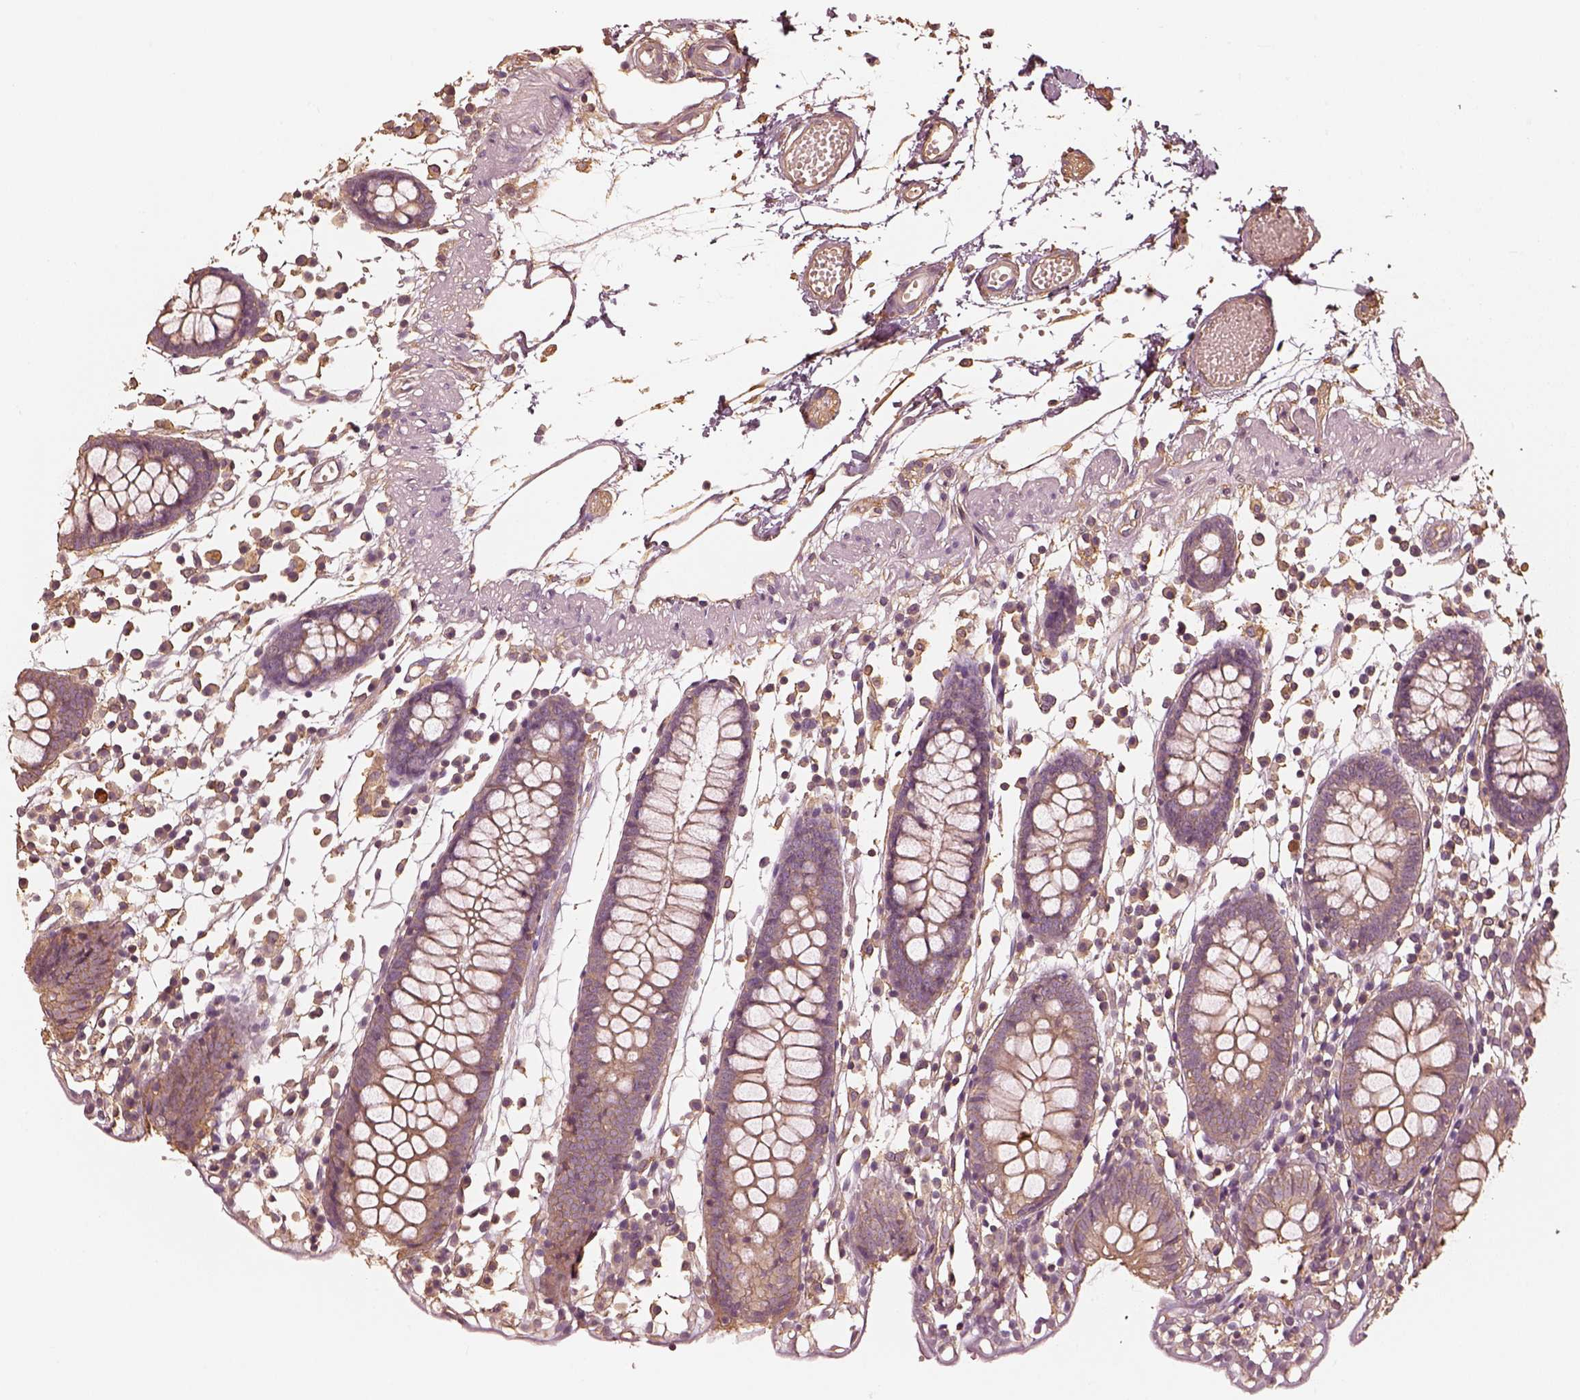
{"staining": {"intensity": "negative", "quantity": "none", "location": "none"}, "tissue": "colon", "cell_type": "Endothelial cells", "image_type": "normal", "snomed": [{"axis": "morphology", "description": "Normal tissue, NOS"}, {"axis": "morphology", "description": "Adenocarcinoma, NOS"}, {"axis": "topography", "description": "Colon"}], "caption": "Histopathology image shows no significant protein staining in endothelial cells of unremarkable colon.", "gene": "WDR7", "patient": {"sex": "male", "age": 83}}